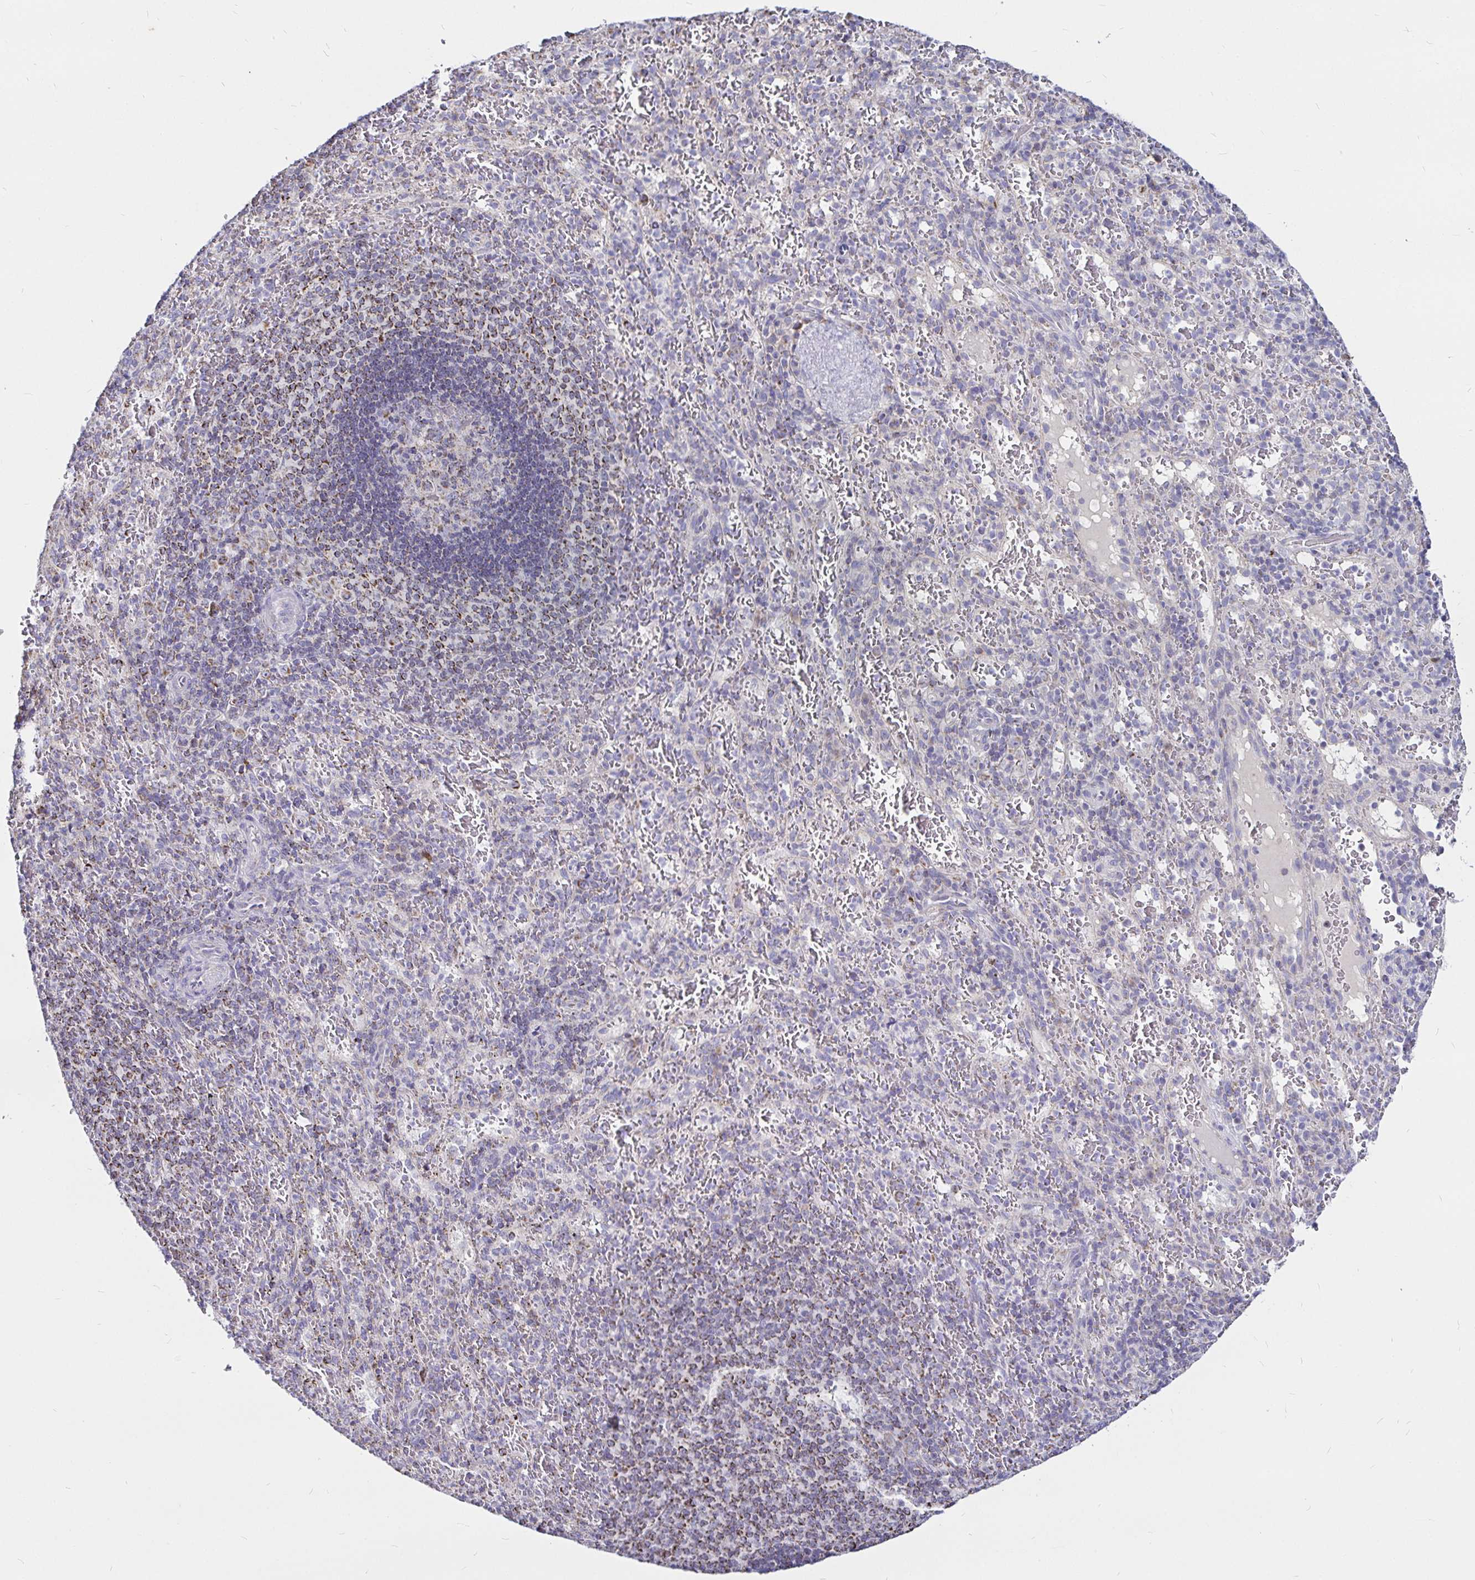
{"staining": {"intensity": "negative", "quantity": "none", "location": "none"}, "tissue": "spleen", "cell_type": "Cells in red pulp", "image_type": "normal", "snomed": [{"axis": "morphology", "description": "Normal tissue, NOS"}, {"axis": "topography", "description": "Spleen"}], "caption": "DAB (3,3'-diaminobenzidine) immunohistochemical staining of benign spleen displays no significant staining in cells in red pulp. (Stains: DAB immunohistochemistry (IHC) with hematoxylin counter stain, Microscopy: brightfield microscopy at high magnification).", "gene": "PGAM2", "patient": {"sex": "male", "age": 57}}